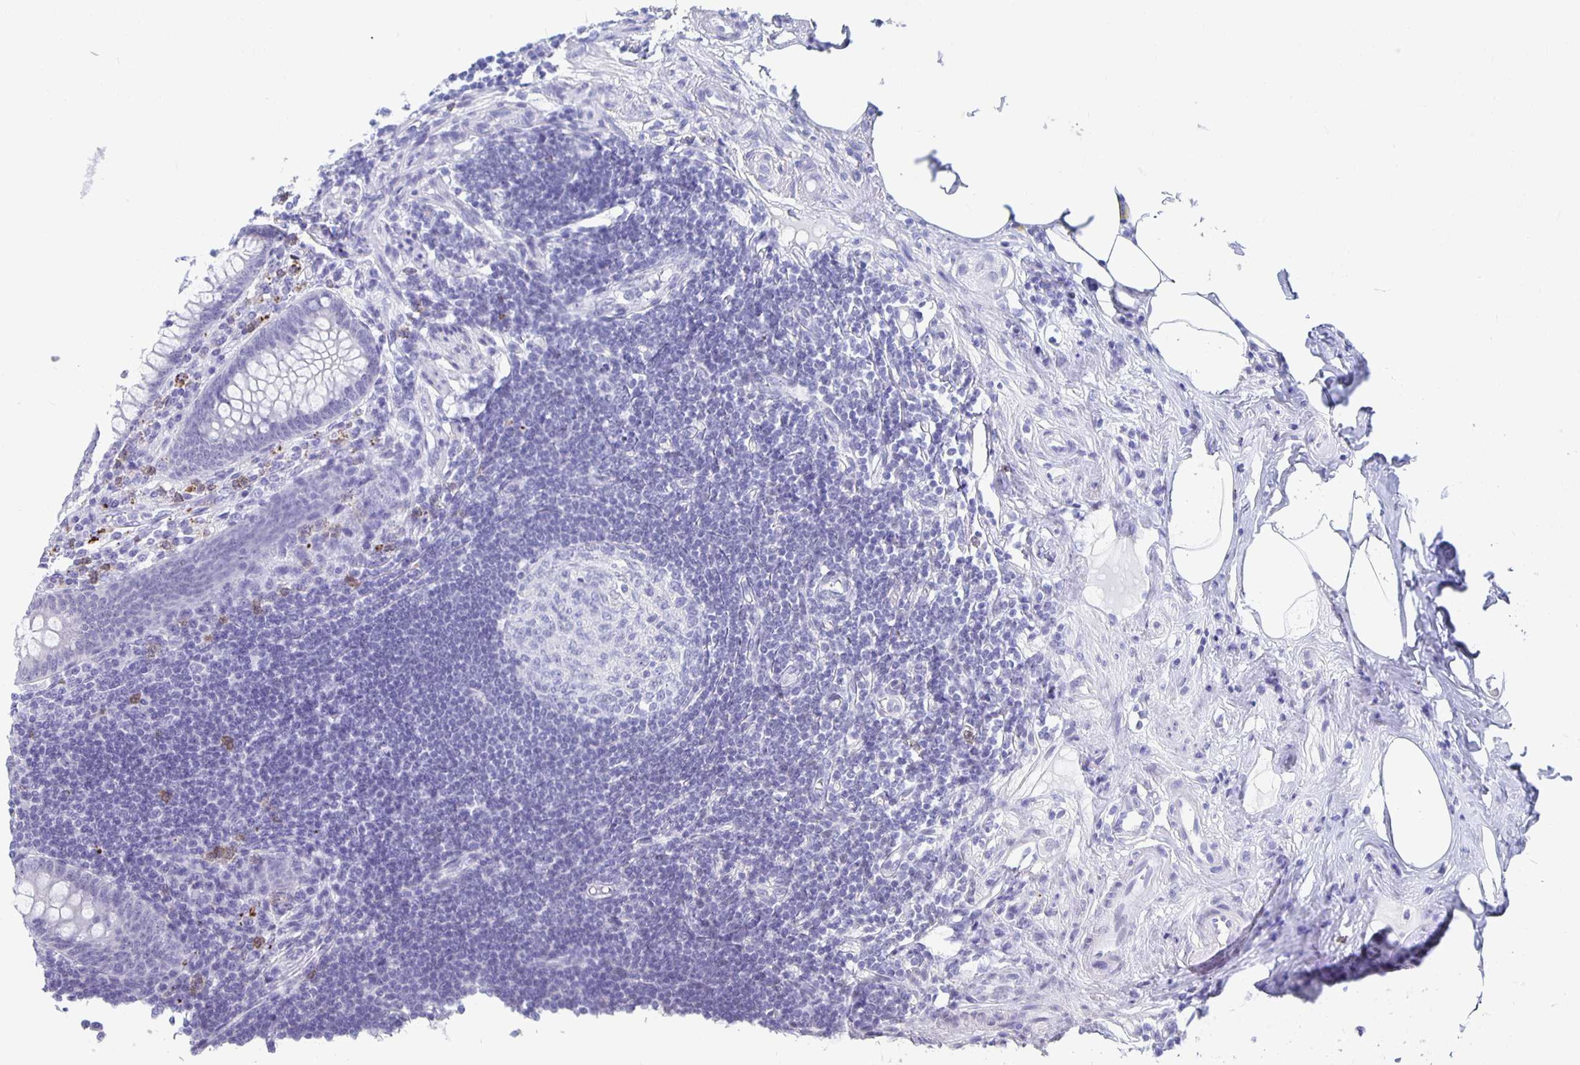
{"staining": {"intensity": "negative", "quantity": "none", "location": "none"}, "tissue": "appendix", "cell_type": "Glandular cells", "image_type": "normal", "snomed": [{"axis": "morphology", "description": "Normal tissue, NOS"}, {"axis": "topography", "description": "Appendix"}], "caption": "IHC of unremarkable appendix reveals no positivity in glandular cells. The staining is performed using DAB brown chromogen with nuclei counter-stained in using hematoxylin.", "gene": "ZNF691", "patient": {"sex": "female", "age": 57}}